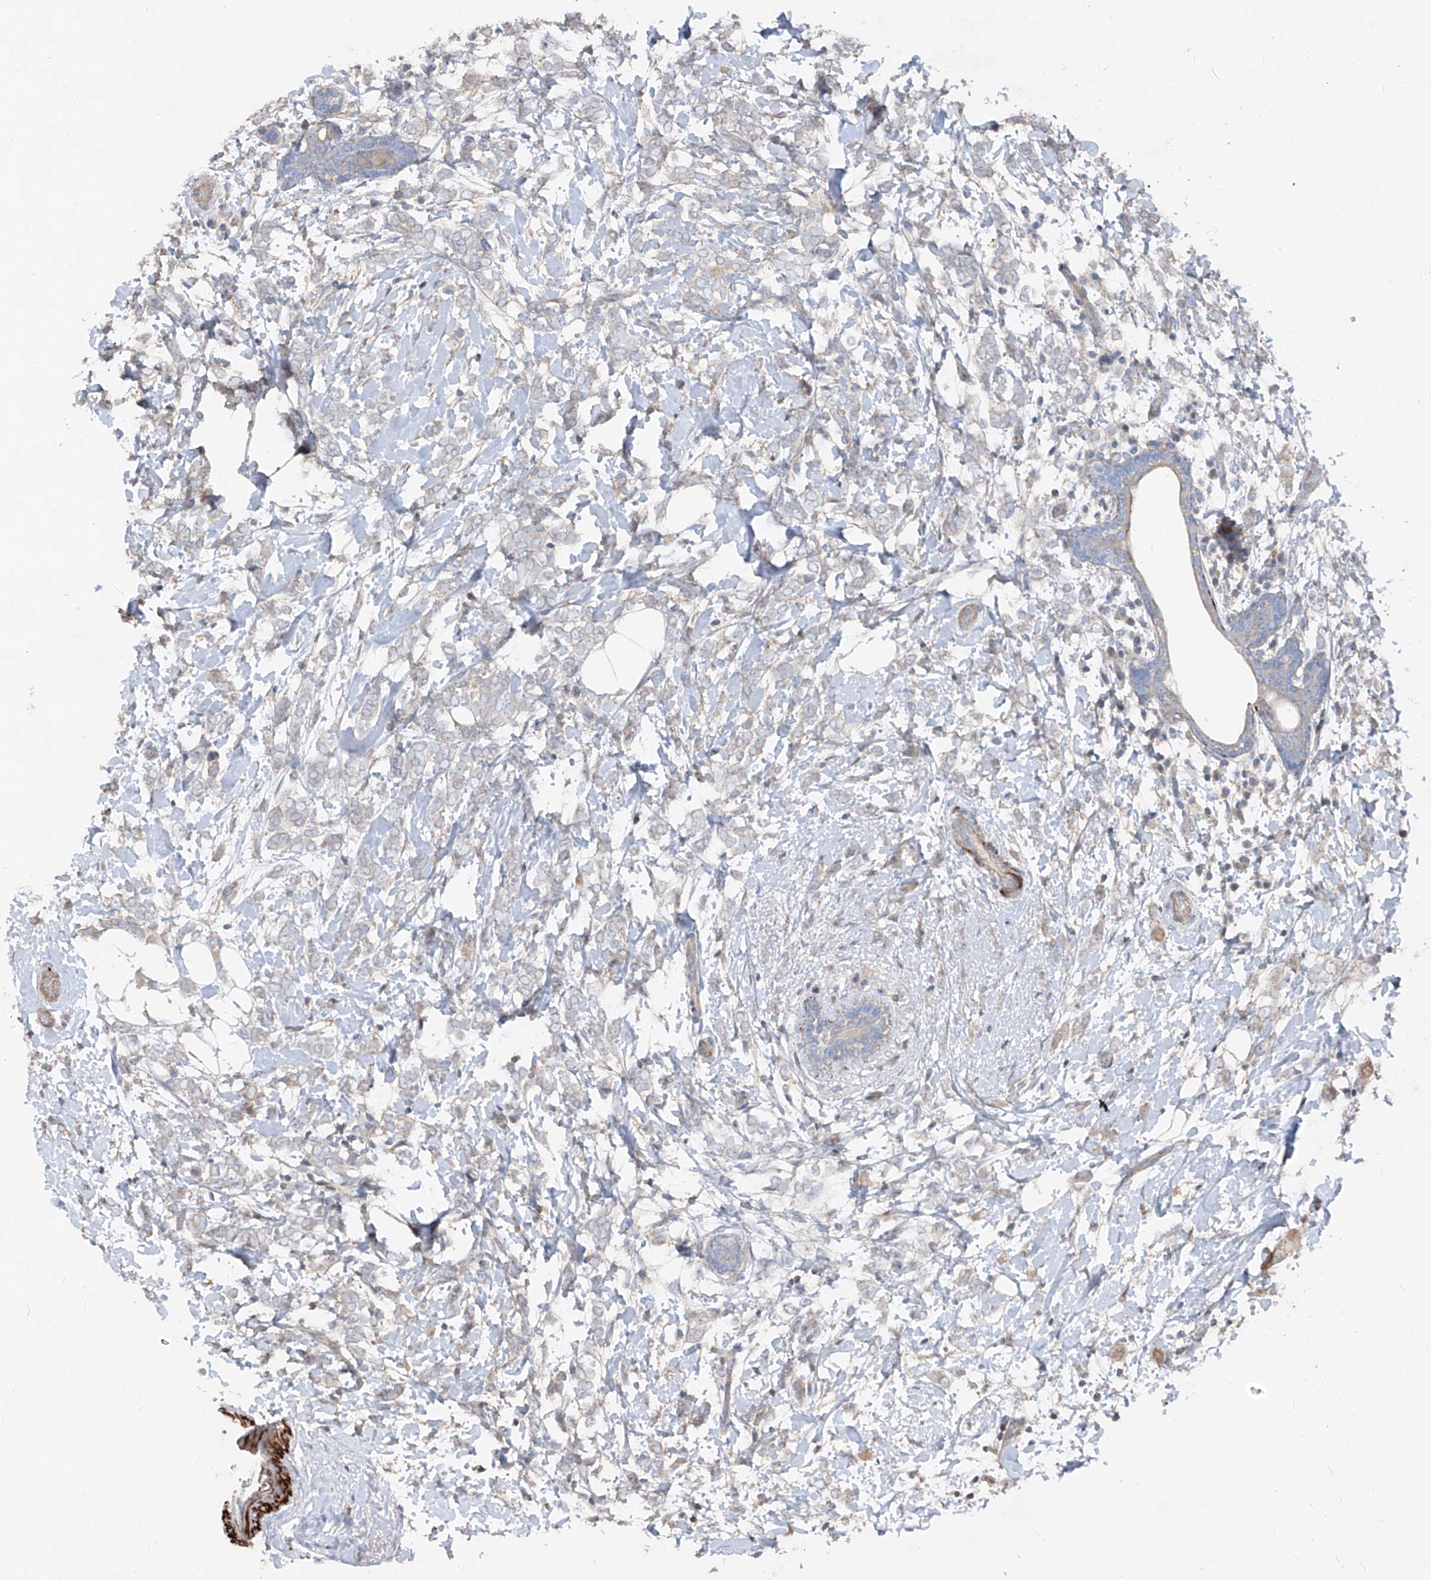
{"staining": {"intensity": "negative", "quantity": "none", "location": "none"}, "tissue": "breast cancer", "cell_type": "Tumor cells", "image_type": "cancer", "snomed": [{"axis": "morphology", "description": "Normal tissue, NOS"}, {"axis": "morphology", "description": "Lobular carcinoma"}, {"axis": "topography", "description": "Breast"}], "caption": "High magnification brightfield microscopy of breast cancer stained with DAB (3,3'-diaminobenzidine) (brown) and counterstained with hematoxylin (blue): tumor cells show no significant positivity.", "gene": "UFD1", "patient": {"sex": "female", "age": 47}}